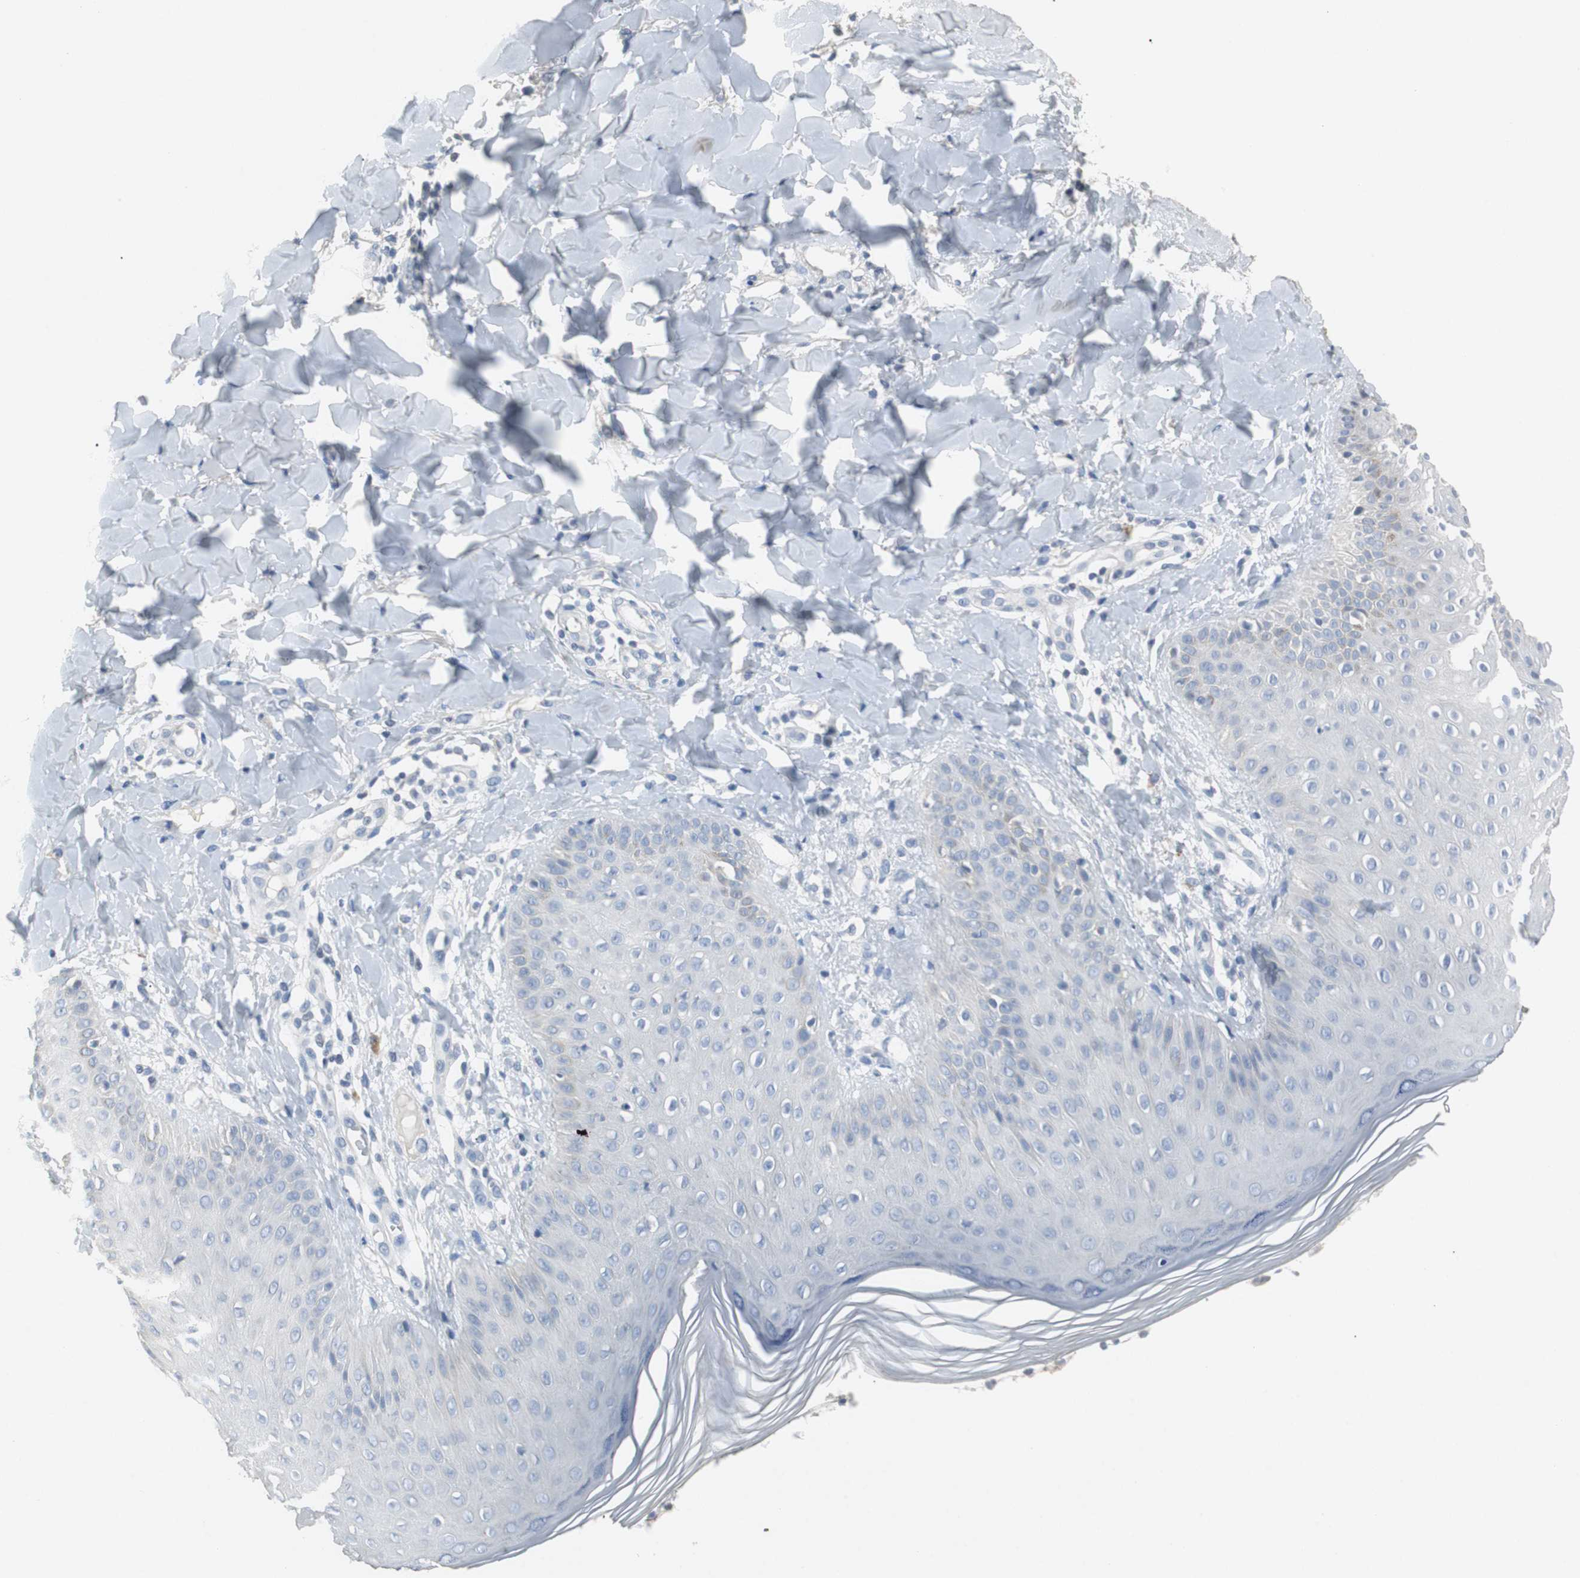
{"staining": {"intensity": "weak", "quantity": "<25%", "location": "cytoplasmic/membranous"}, "tissue": "skin", "cell_type": "Epidermal cells", "image_type": "normal", "snomed": [{"axis": "morphology", "description": "Normal tissue, NOS"}, {"axis": "morphology", "description": "Inflammation, NOS"}, {"axis": "topography", "description": "Soft tissue"}, {"axis": "topography", "description": "Anal"}], "caption": "Immunohistochemistry of benign skin exhibits no positivity in epidermal cells. Nuclei are stained in blue.", "gene": "LRP2", "patient": {"sex": "female", "age": 15}}